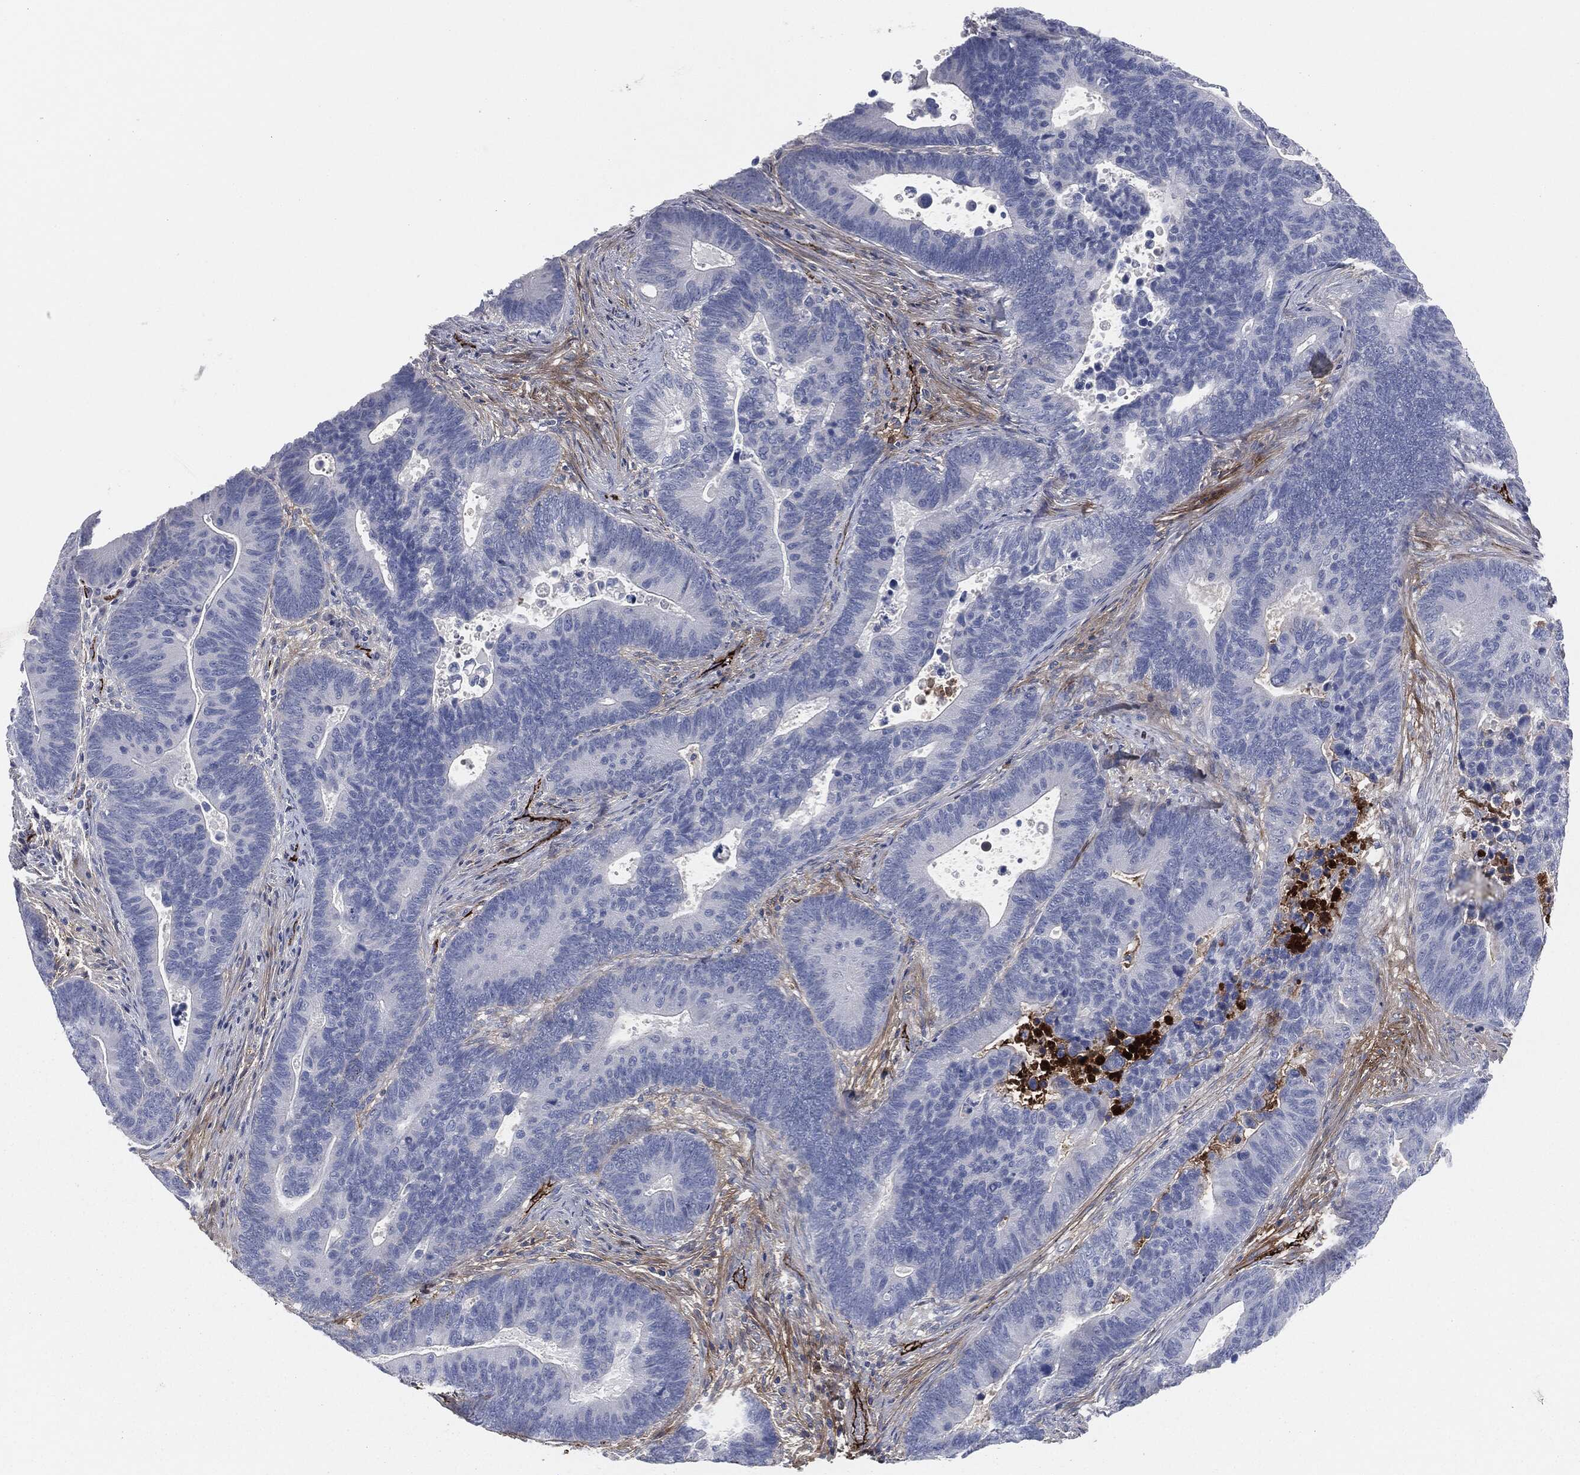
{"staining": {"intensity": "negative", "quantity": "none", "location": "none"}, "tissue": "colorectal cancer", "cell_type": "Tumor cells", "image_type": "cancer", "snomed": [{"axis": "morphology", "description": "Adenocarcinoma, NOS"}, {"axis": "topography", "description": "Colon"}], "caption": "Tumor cells show no significant protein expression in adenocarcinoma (colorectal).", "gene": "APOB", "patient": {"sex": "male", "age": 75}}